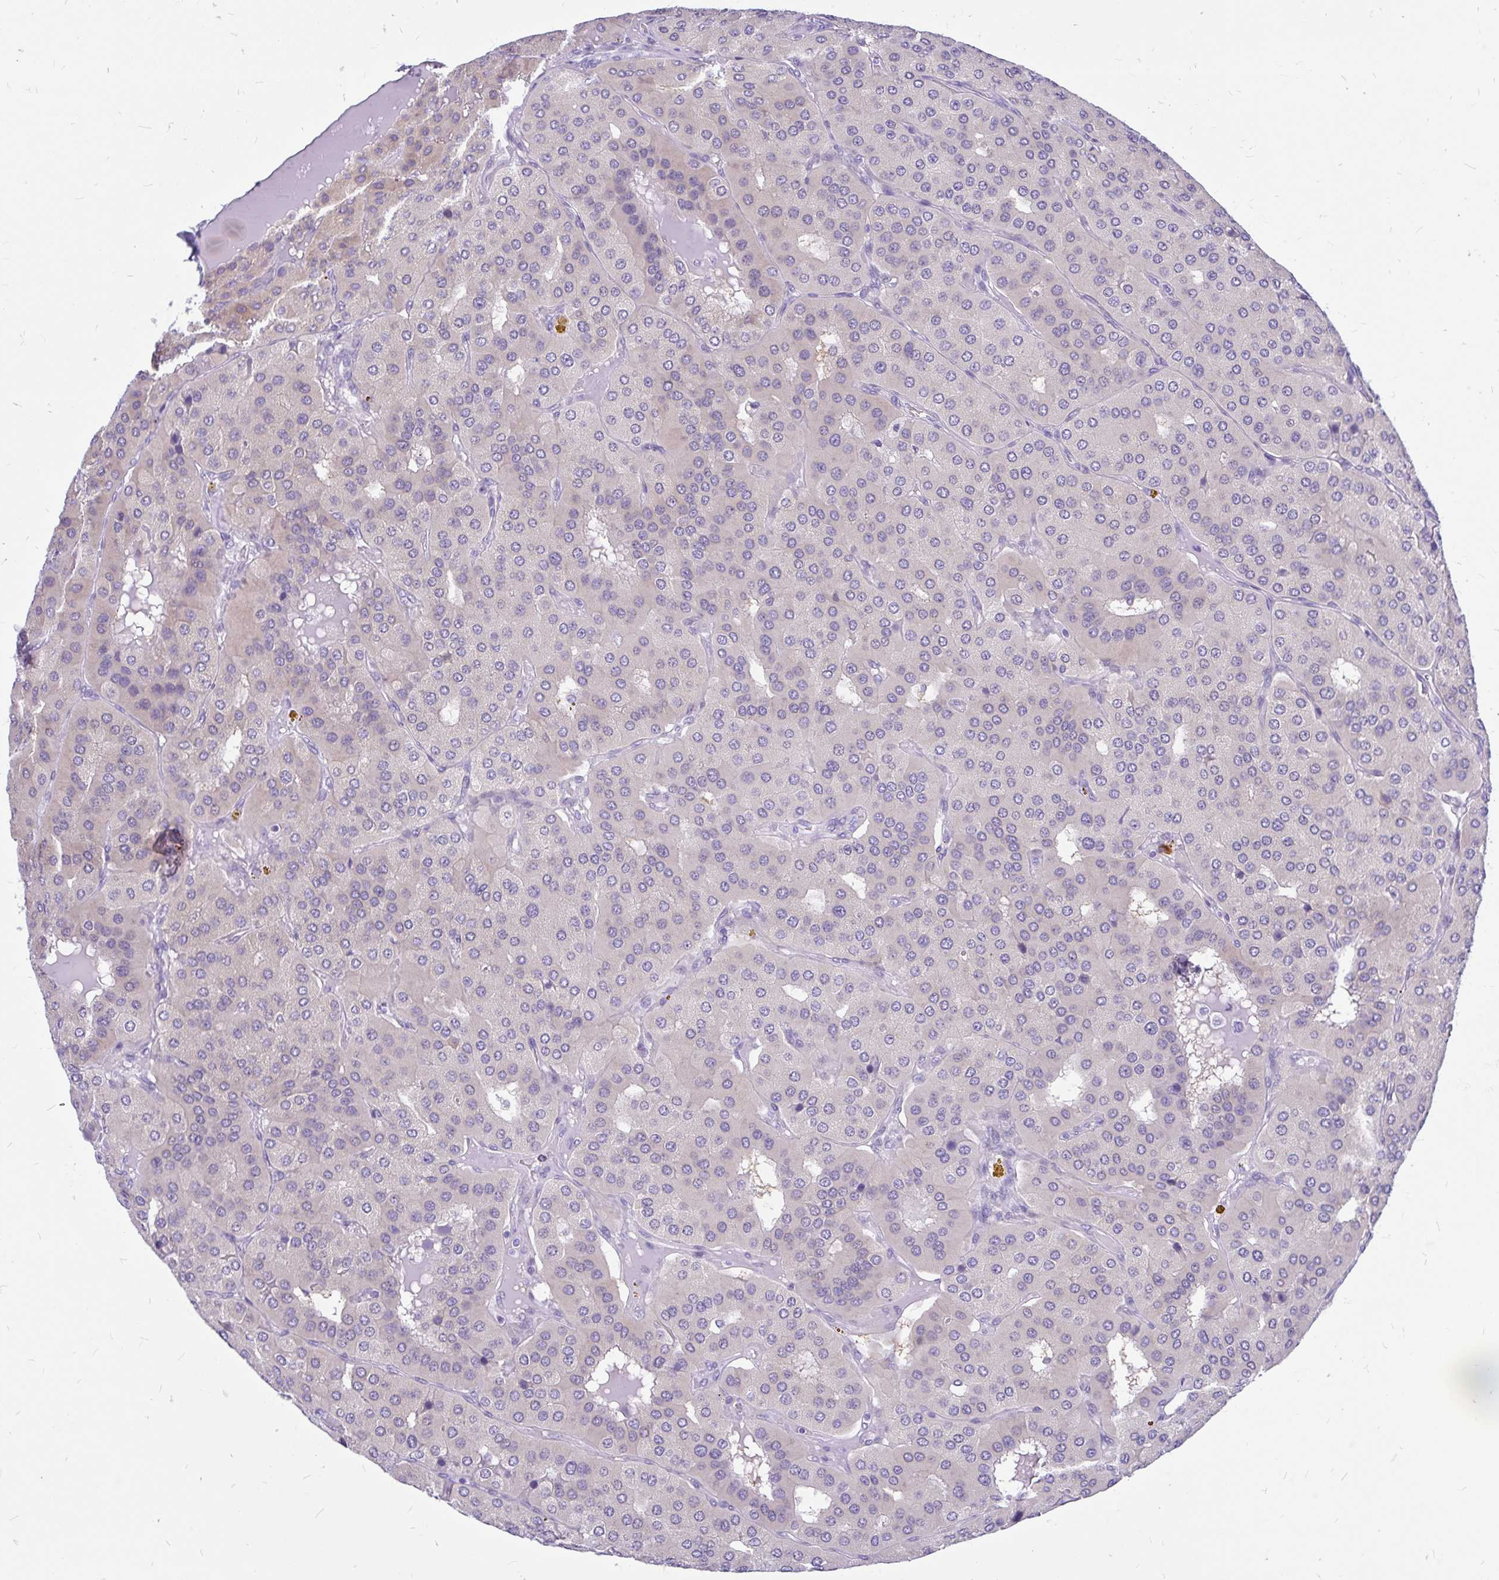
{"staining": {"intensity": "negative", "quantity": "none", "location": "none"}, "tissue": "parathyroid gland", "cell_type": "Glandular cells", "image_type": "normal", "snomed": [{"axis": "morphology", "description": "Normal tissue, NOS"}, {"axis": "morphology", "description": "Adenoma, NOS"}, {"axis": "topography", "description": "Parathyroid gland"}], "caption": "The photomicrograph displays no staining of glandular cells in unremarkable parathyroid gland.", "gene": "MAP1LC3A", "patient": {"sex": "female", "age": 86}}